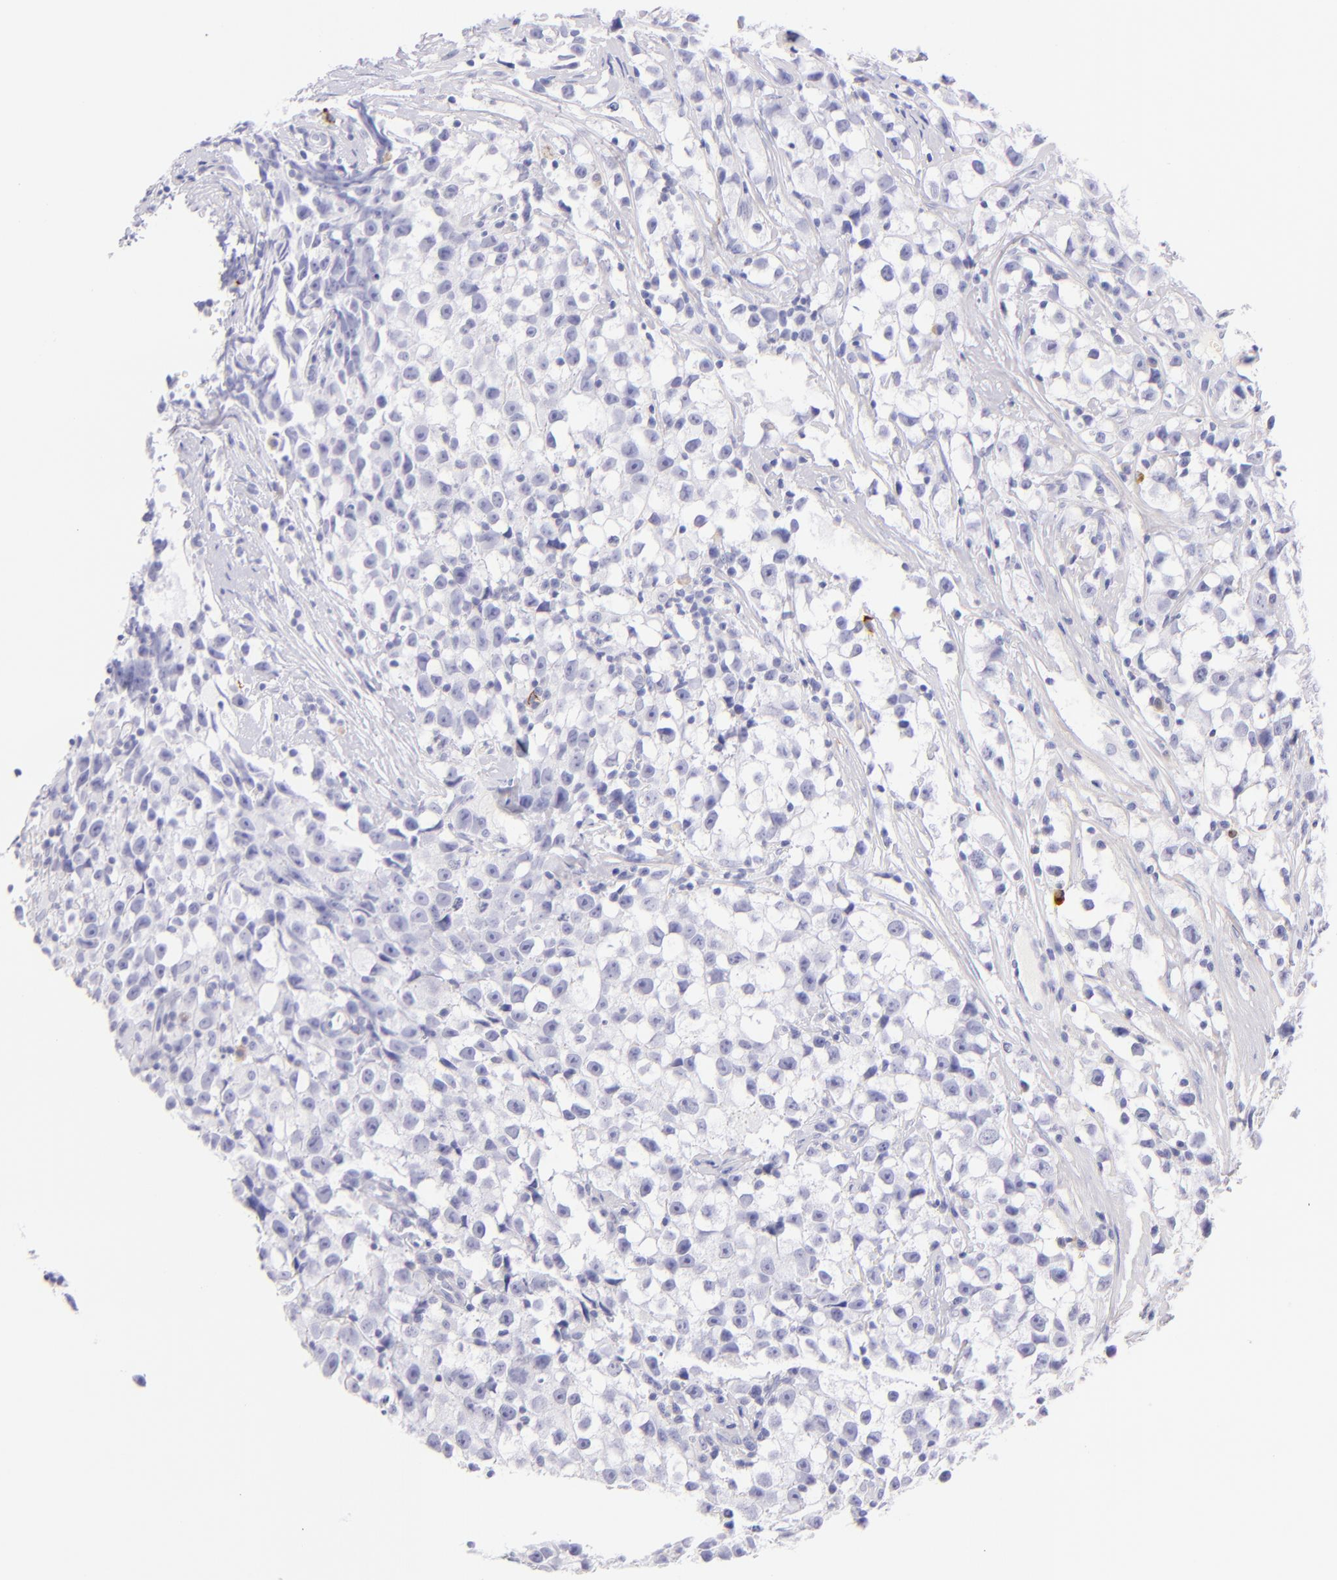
{"staining": {"intensity": "negative", "quantity": "none", "location": "none"}, "tissue": "testis cancer", "cell_type": "Tumor cells", "image_type": "cancer", "snomed": [{"axis": "morphology", "description": "Seminoma, NOS"}, {"axis": "topography", "description": "Testis"}], "caption": "Protein analysis of testis cancer demonstrates no significant positivity in tumor cells. (DAB (3,3'-diaminobenzidine) immunohistochemistry visualized using brightfield microscopy, high magnification).", "gene": "SDC1", "patient": {"sex": "male", "age": 35}}